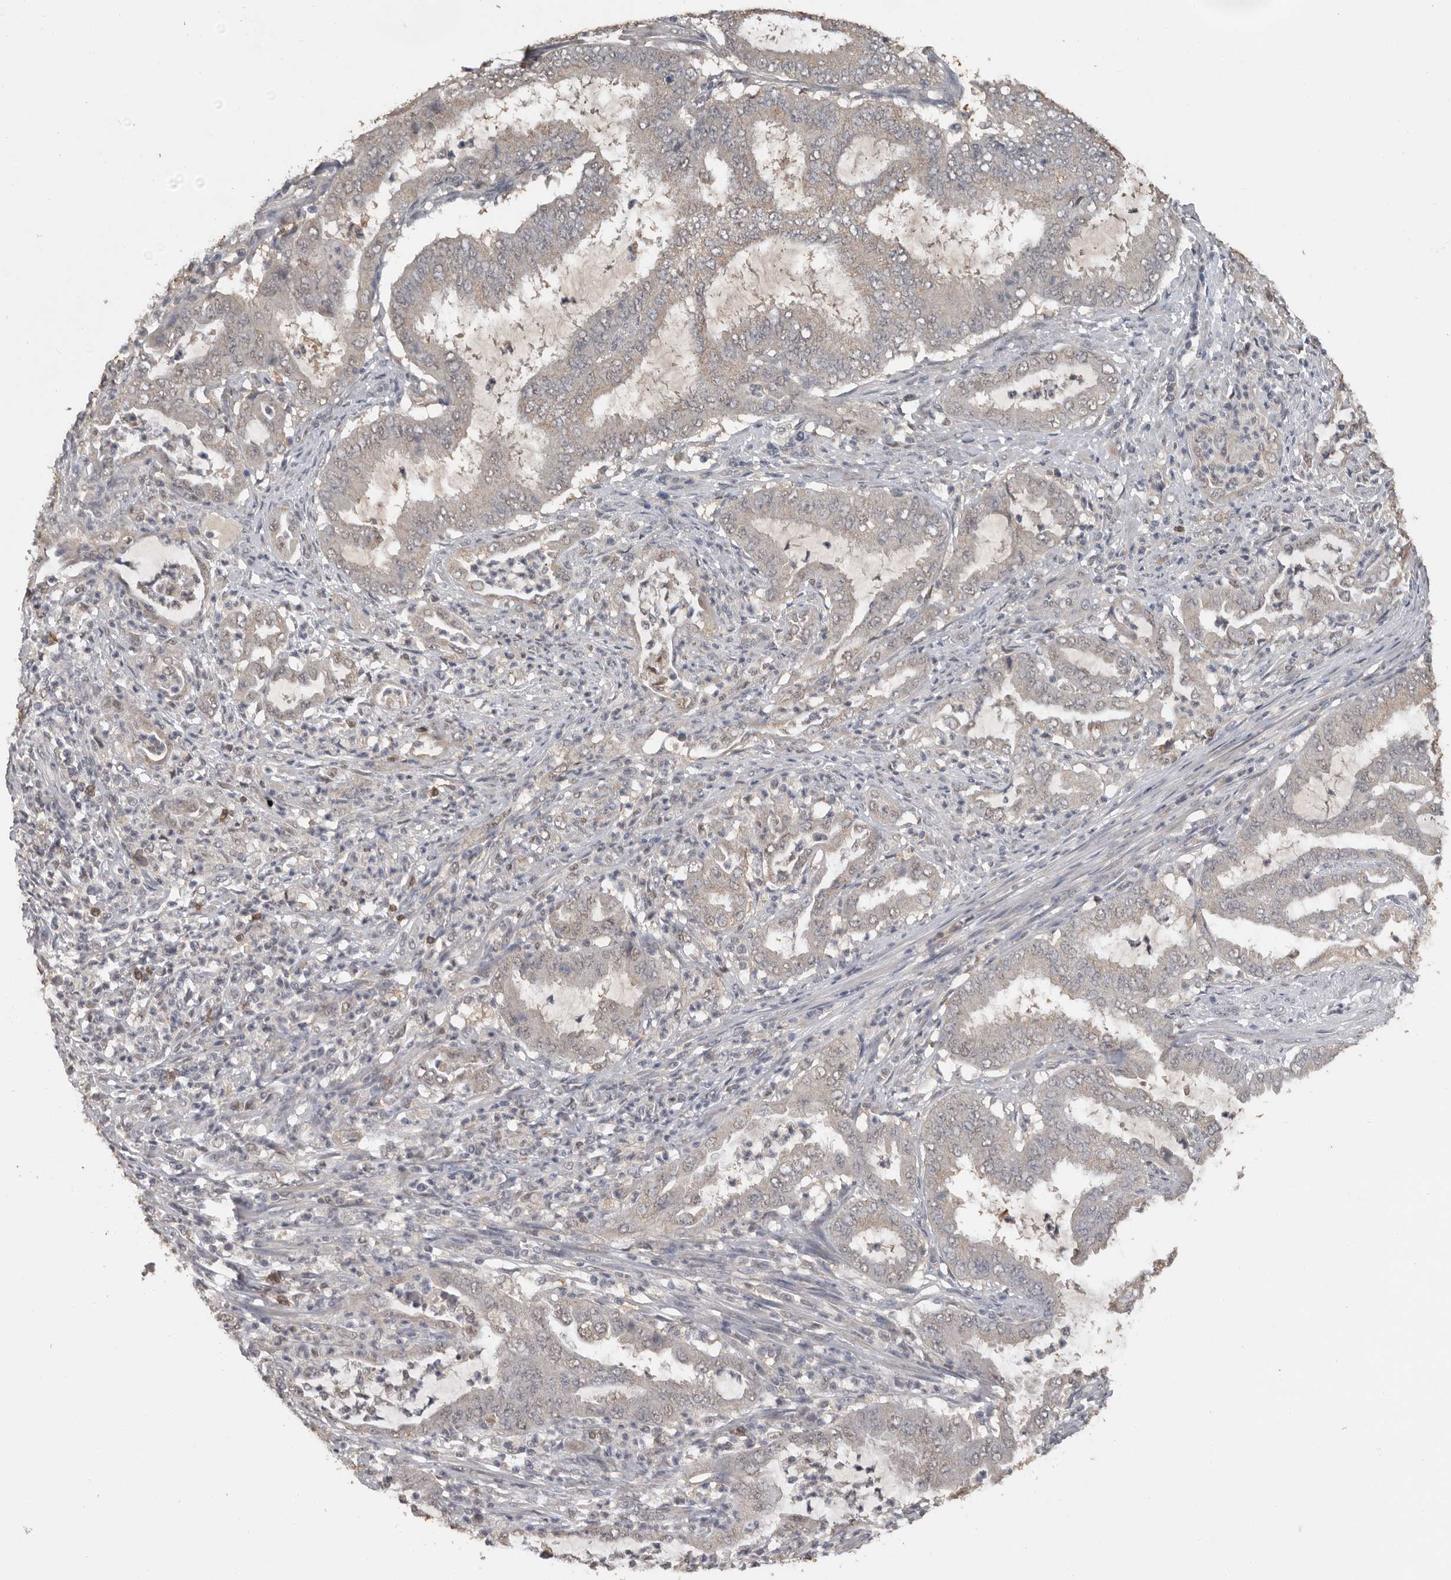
{"staining": {"intensity": "negative", "quantity": "none", "location": "none"}, "tissue": "endometrial cancer", "cell_type": "Tumor cells", "image_type": "cancer", "snomed": [{"axis": "morphology", "description": "Adenocarcinoma, NOS"}, {"axis": "topography", "description": "Endometrium"}], "caption": "DAB immunohistochemical staining of human endometrial adenocarcinoma demonstrates no significant staining in tumor cells.", "gene": "MTF1", "patient": {"sex": "female", "age": 51}}